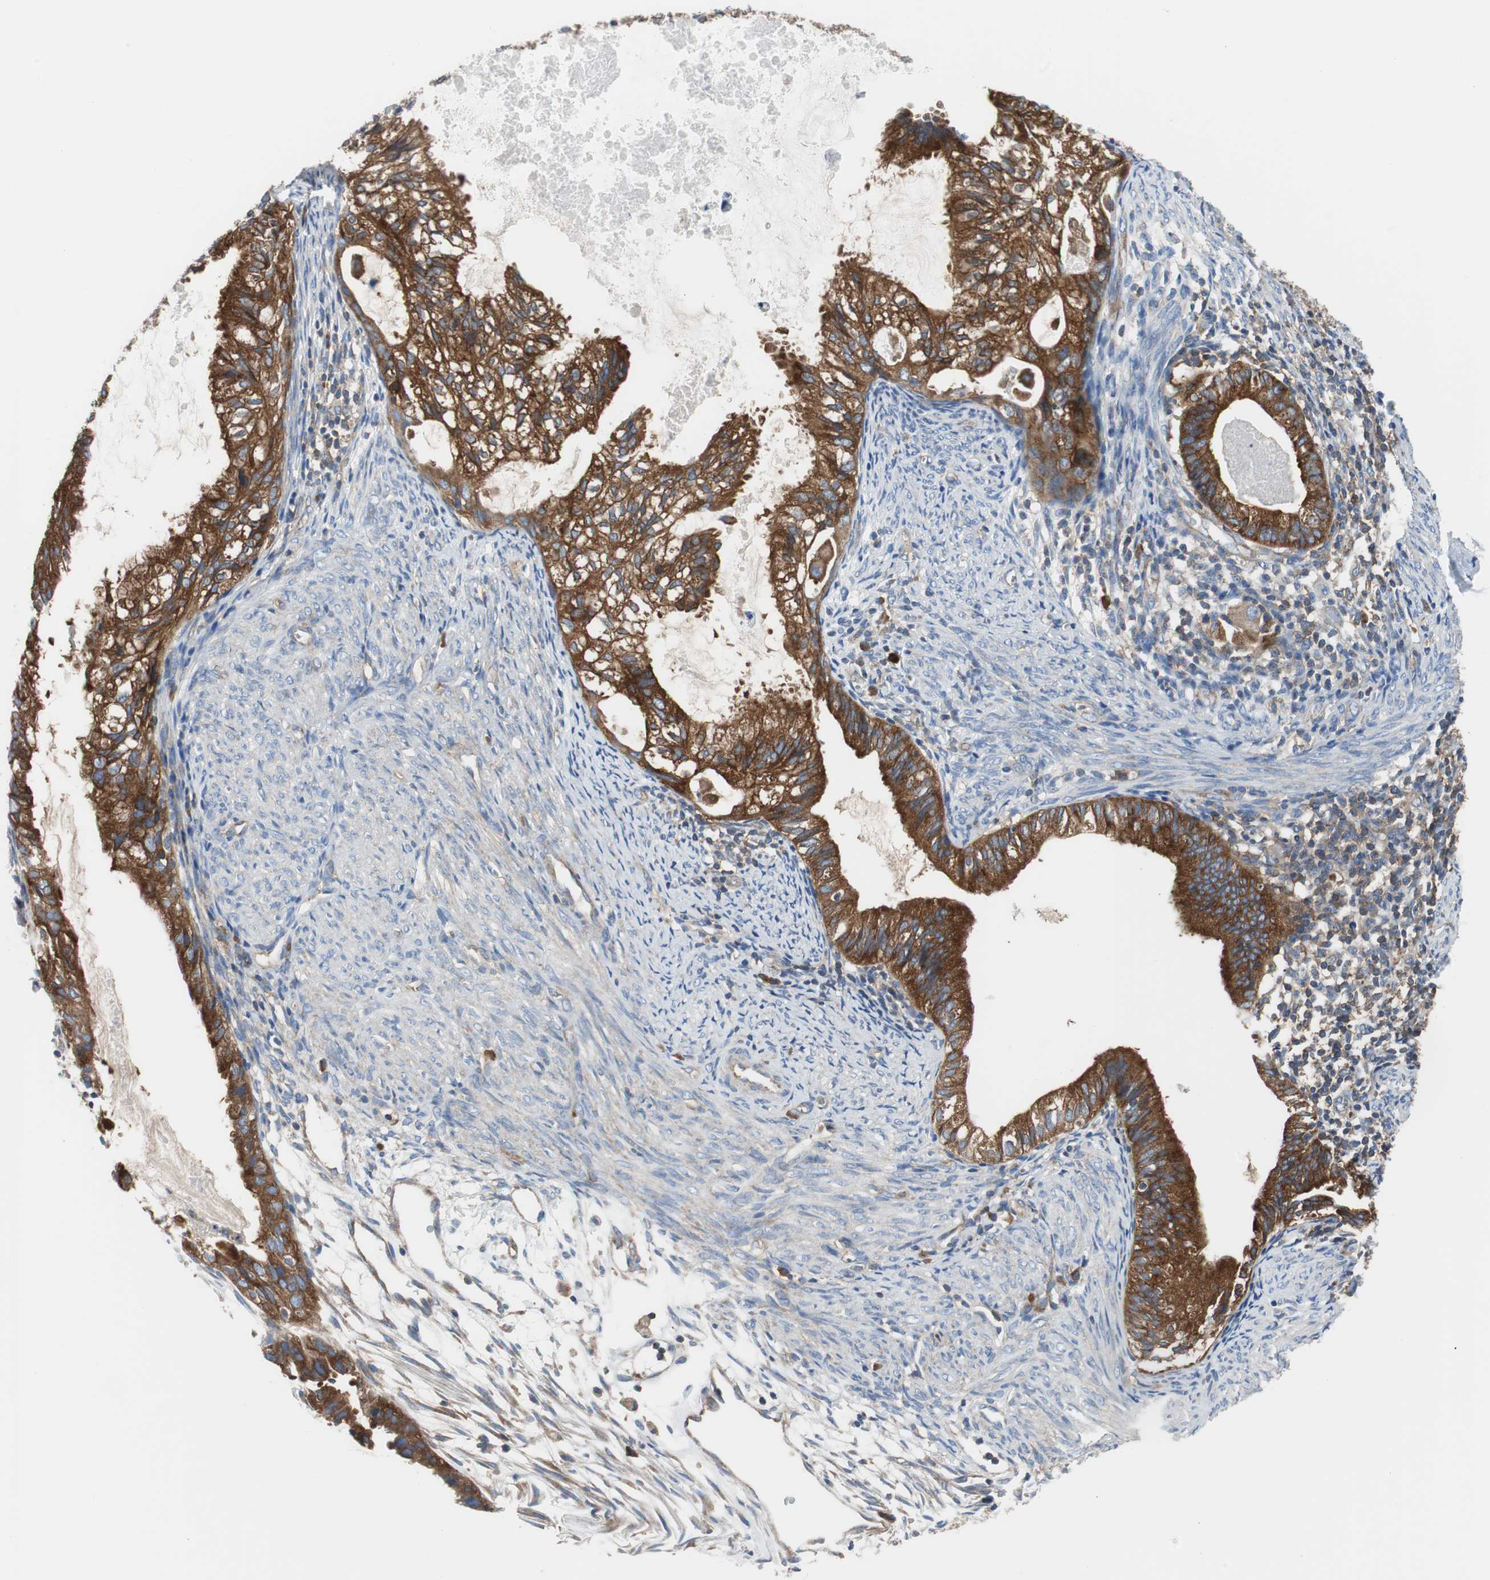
{"staining": {"intensity": "strong", "quantity": ">75%", "location": "cytoplasmic/membranous"}, "tissue": "cervical cancer", "cell_type": "Tumor cells", "image_type": "cancer", "snomed": [{"axis": "morphology", "description": "Normal tissue, NOS"}, {"axis": "morphology", "description": "Adenocarcinoma, NOS"}, {"axis": "topography", "description": "Cervix"}, {"axis": "topography", "description": "Endometrium"}], "caption": "IHC (DAB) staining of adenocarcinoma (cervical) demonstrates strong cytoplasmic/membranous protein expression in about >75% of tumor cells. The protein is shown in brown color, while the nuclei are stained blue.", "gene": "BRAF", "patient": {"sex": "female", "age": 86}}